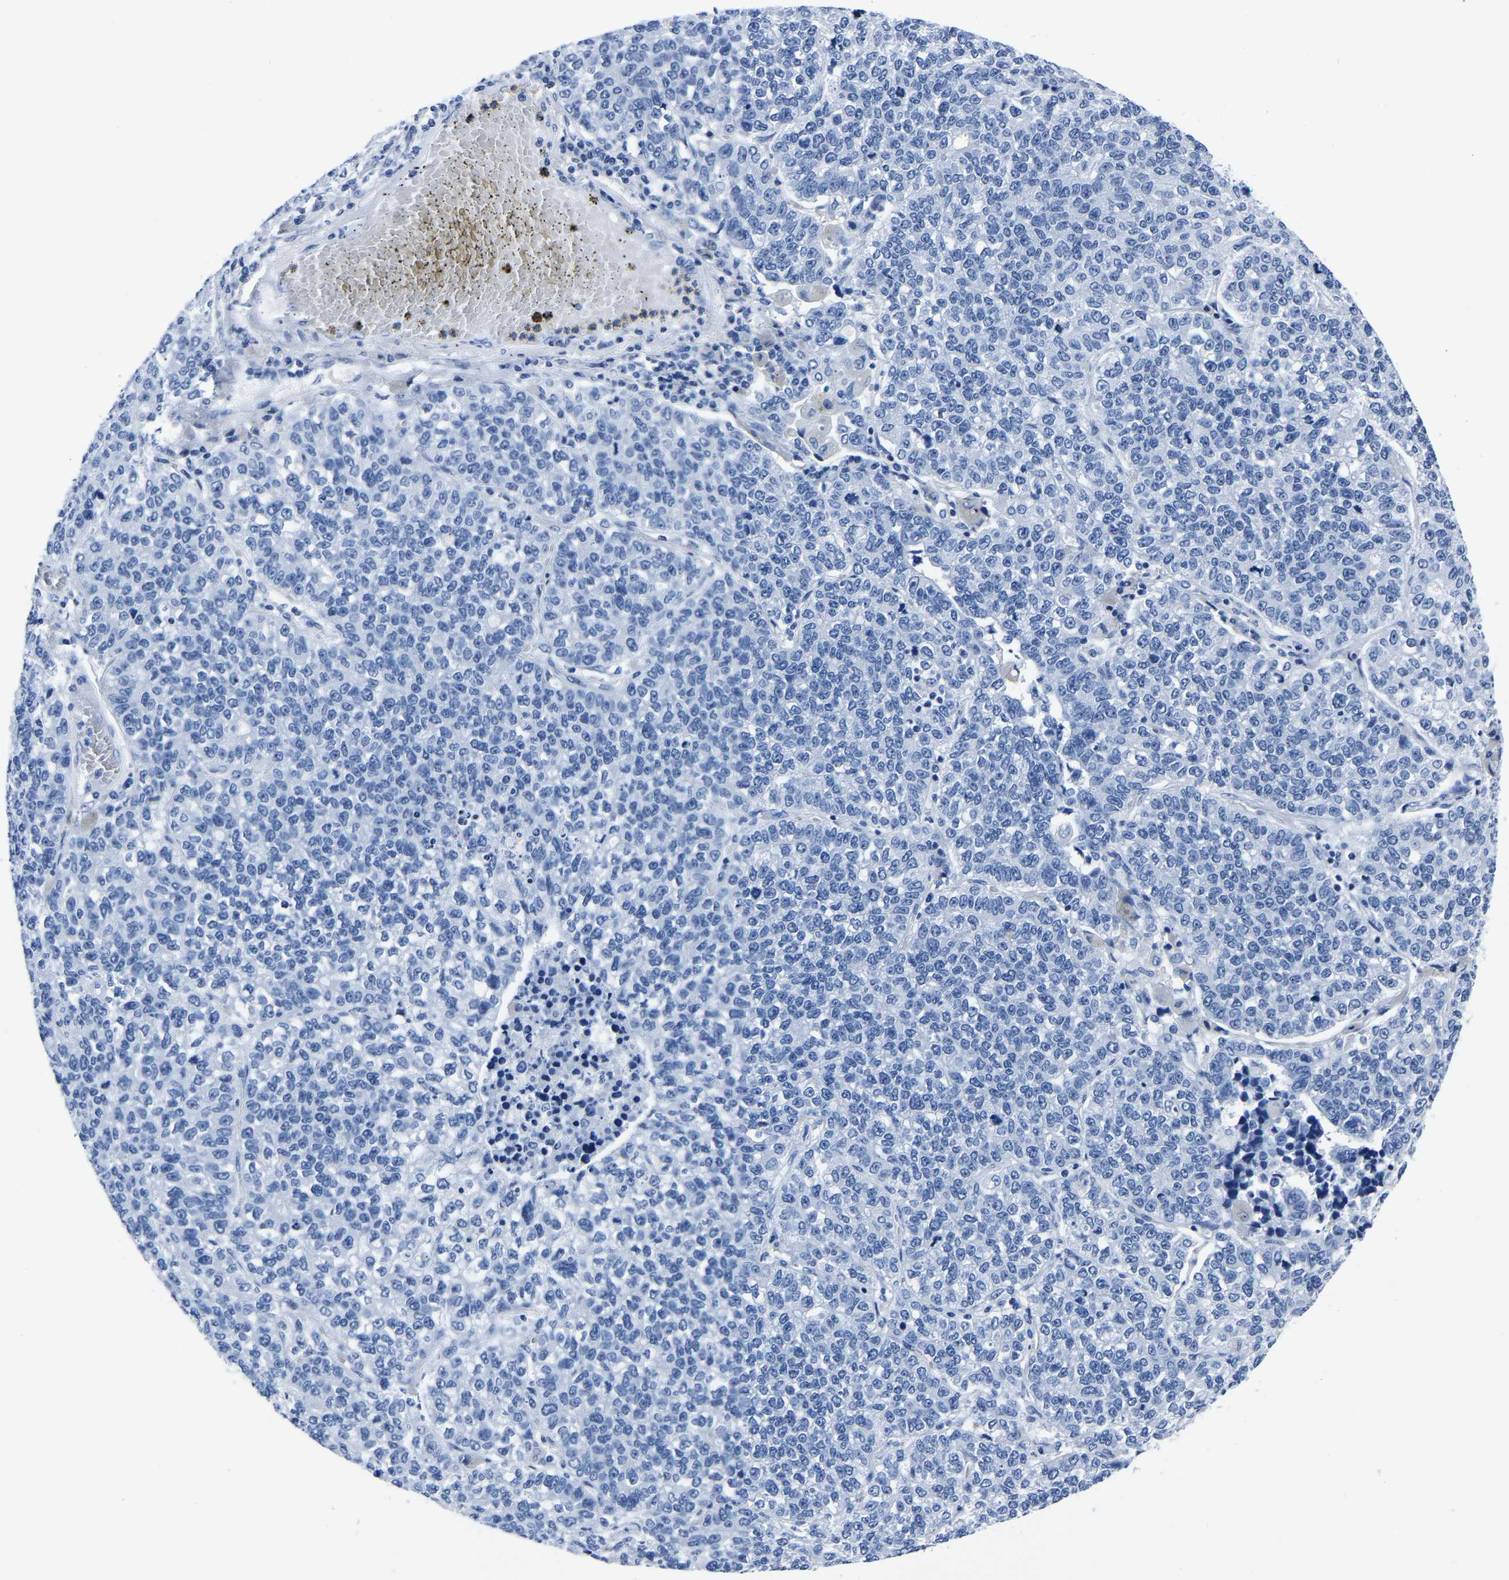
{"staining": {"intensity": "negative", "quantity": "none", "location": "none"}, "tissue": "lung cancer", "cell_type": "Tumor cells", "image_type": "cancer", "snomed": [{"axis": "morphology", "description": "Adenocarcinoma, NOS"}, {"axis": "topography", "description": "Lung"}], "caption": "IHC photomicrograph of human adenocarcinoma (lung) stained for a protein (brown), which demonstrates no expression in tumor cells.", "gene": "IMPG2", "patient": {"sex": "male", "age": 49}}